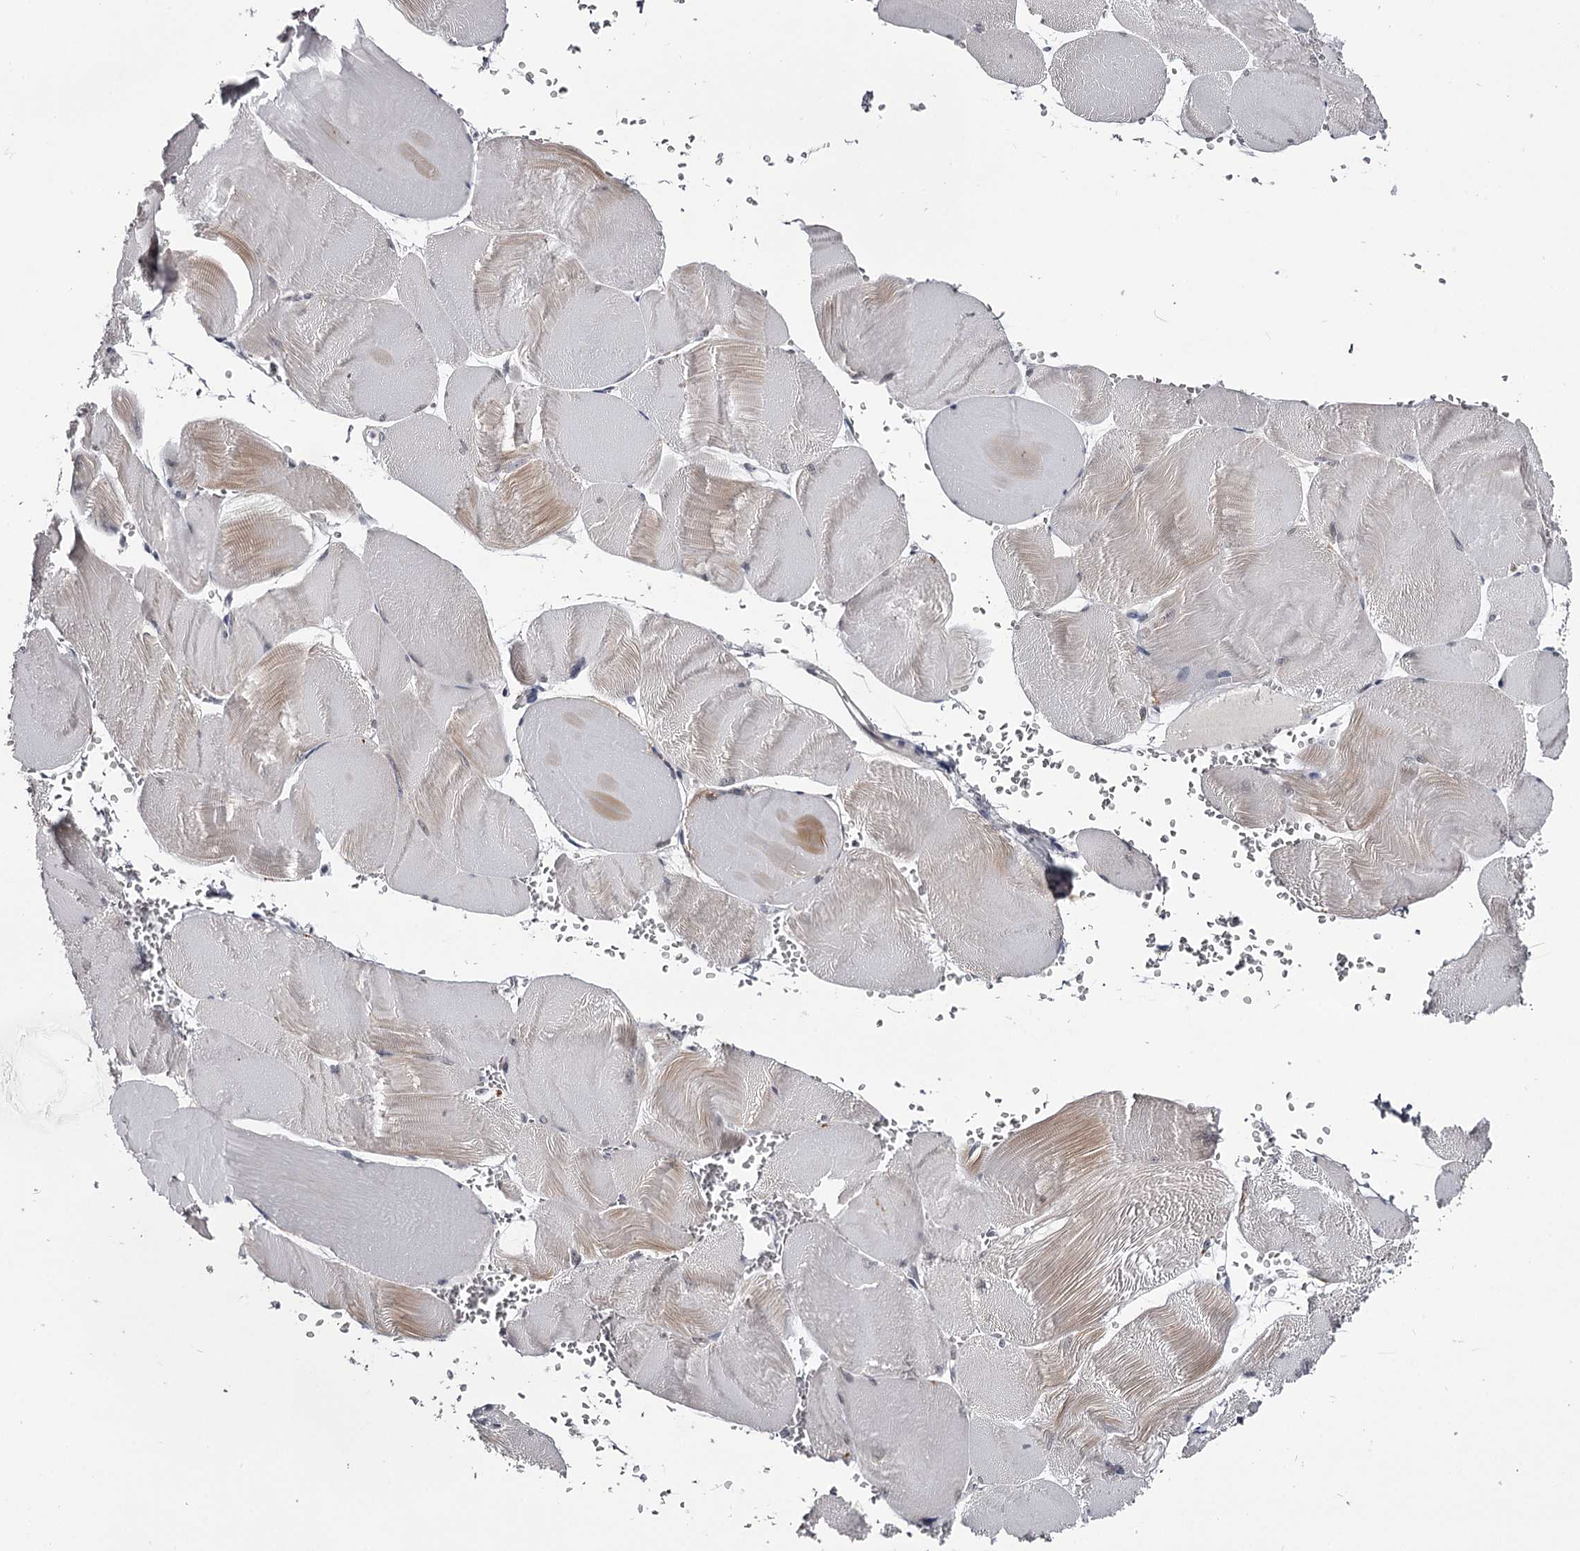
{"staining": {"intensity": "weak", "quantity": "<25%", "location": "cytoplasmic/membranous"}, "tissue": "skeletal muscle", "cell_type": "Myocytes", "image_type": "normal", "snomed": [{"axis": "morphology", "description": "Normal tissue, NOS"}, {"axis": "morphology", "description": "Basal cell carcinoma"}, {"axis": "topography", "description": "Skeletal muscle"}], "caption": "This histopathology image is of unremarkable skeletal muscle stained with IHC to label a protein in brown with the nuclei are counter-stained blue. There is no expression in myocytes. (DAB immunohistochemistry visualized using brightfield microscopy, high magnification).", "gene": "OVOL2", "patient": {"sex": "female", "age": 64}}